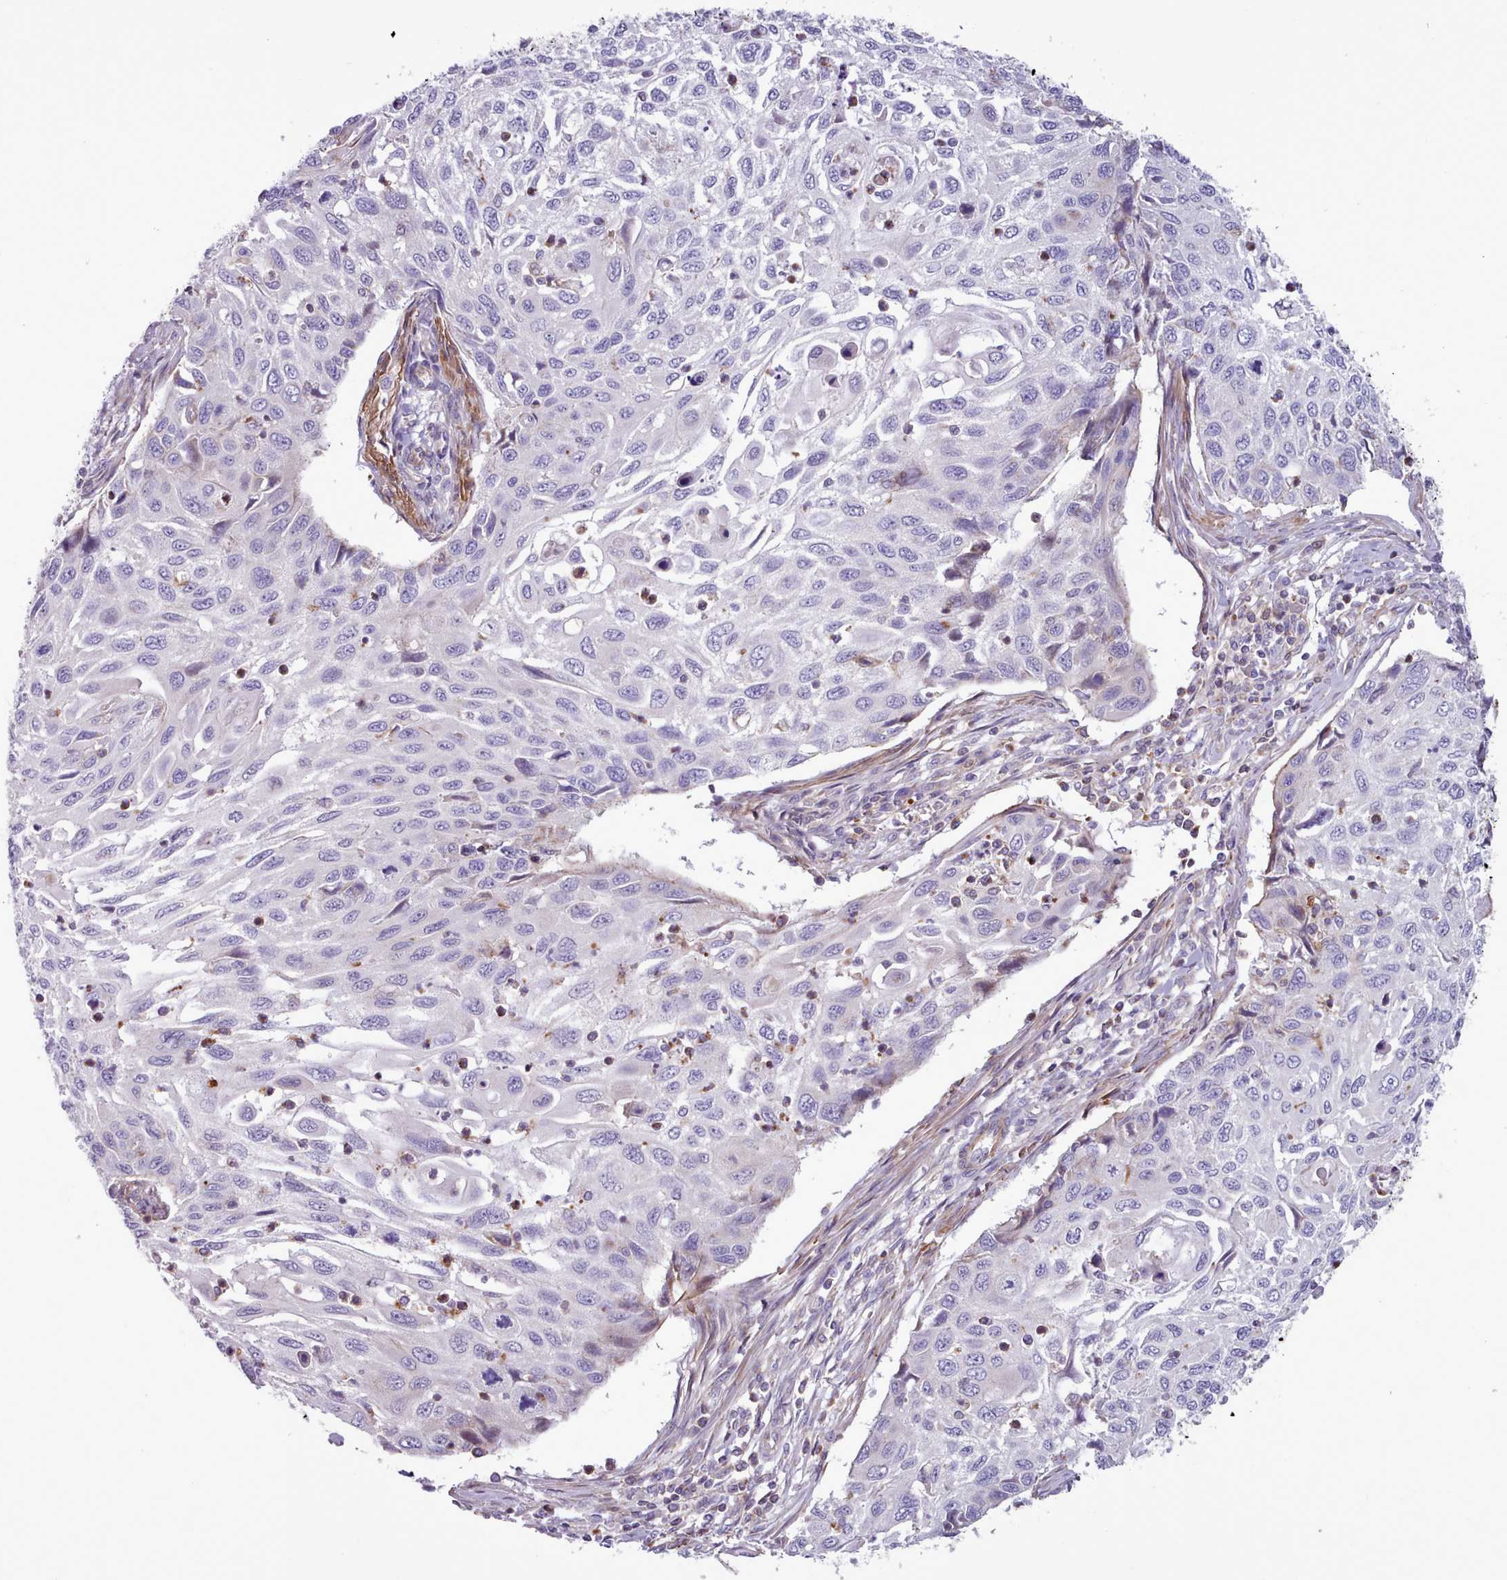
{"staining": {"intensity": "negative", "quantity": "none", "location": "none"}, "tissue": "cervical cancer", "cell_type": "Tumor cells", "image_type": "cancer", "snomed": [{"axis": "morphology", "description": "Squamous cell carcinoma, NOS"}, {"axis": "topography", "description": "Cervix"}], "caption": "Human squamous cell carcinoma (cervical) stained for a protein using immunohistochemistry (IHC) demonstrates no staining in tumor cells.", "gene": "TENT4B", "patient": {"sex": "female", "age": 70}}